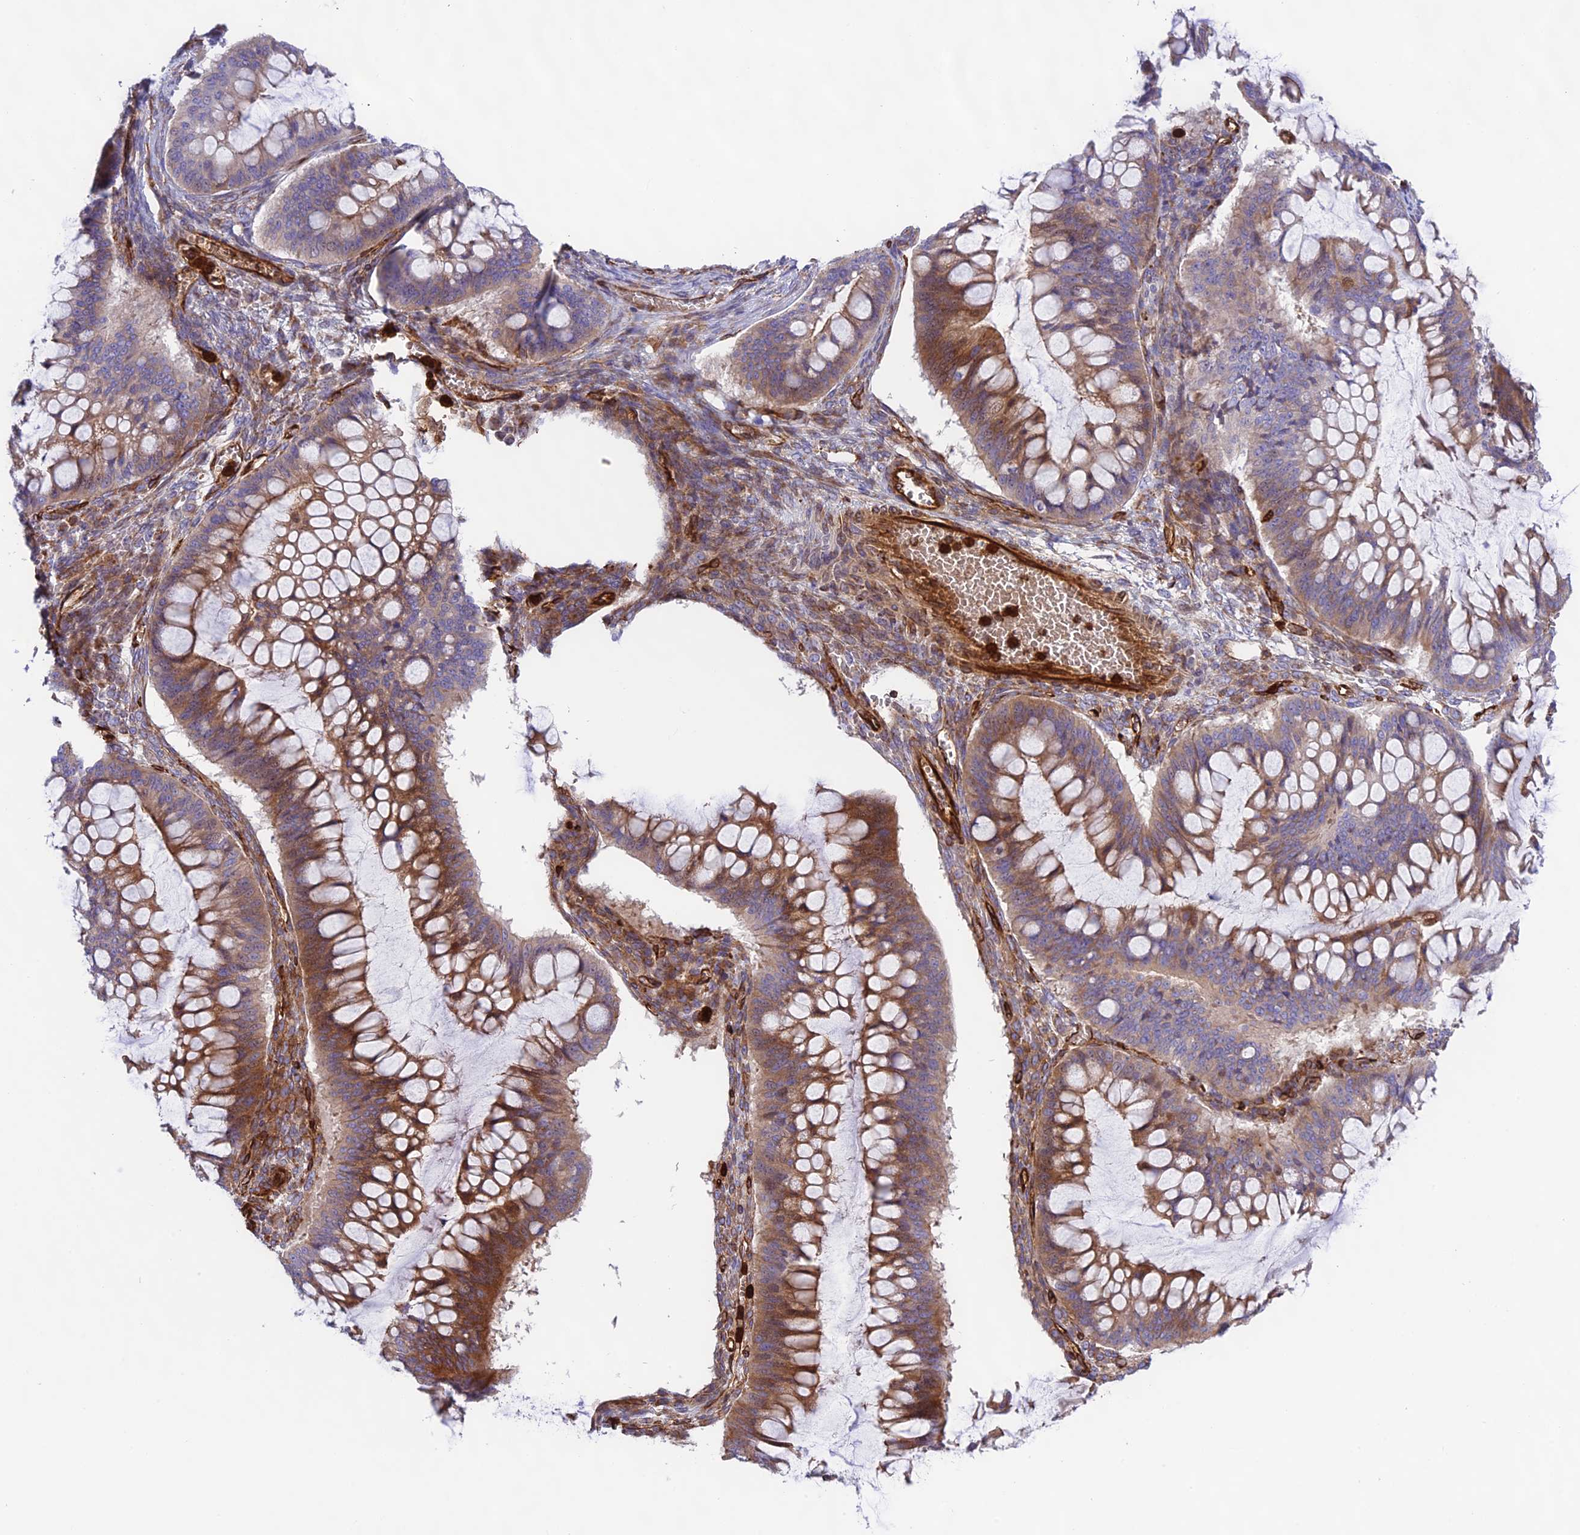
{"staining": {"intensity": "moderate", "quantity": "25%-75%", "location": "cytoplasmic/membranous"}, "tissue": "ovarian cancer", "cell_type": "Tumor cells", "image_type": "cancer", "snomed": [{"axis": "morphology", "description": "Cystadenocarcinoma, mucinous, NOS"}, {"axis": "topography", "description": "Ovary"}], "caption": "Tumor cells display medium levels of moderate cytoplasmic/membranous staining in about 25%-75% of cells in human ovarian cancer (mucinous cystadenocarcinoma).", "gene": "CD99L2", "patient": {"sex": "female", "age": 73}}